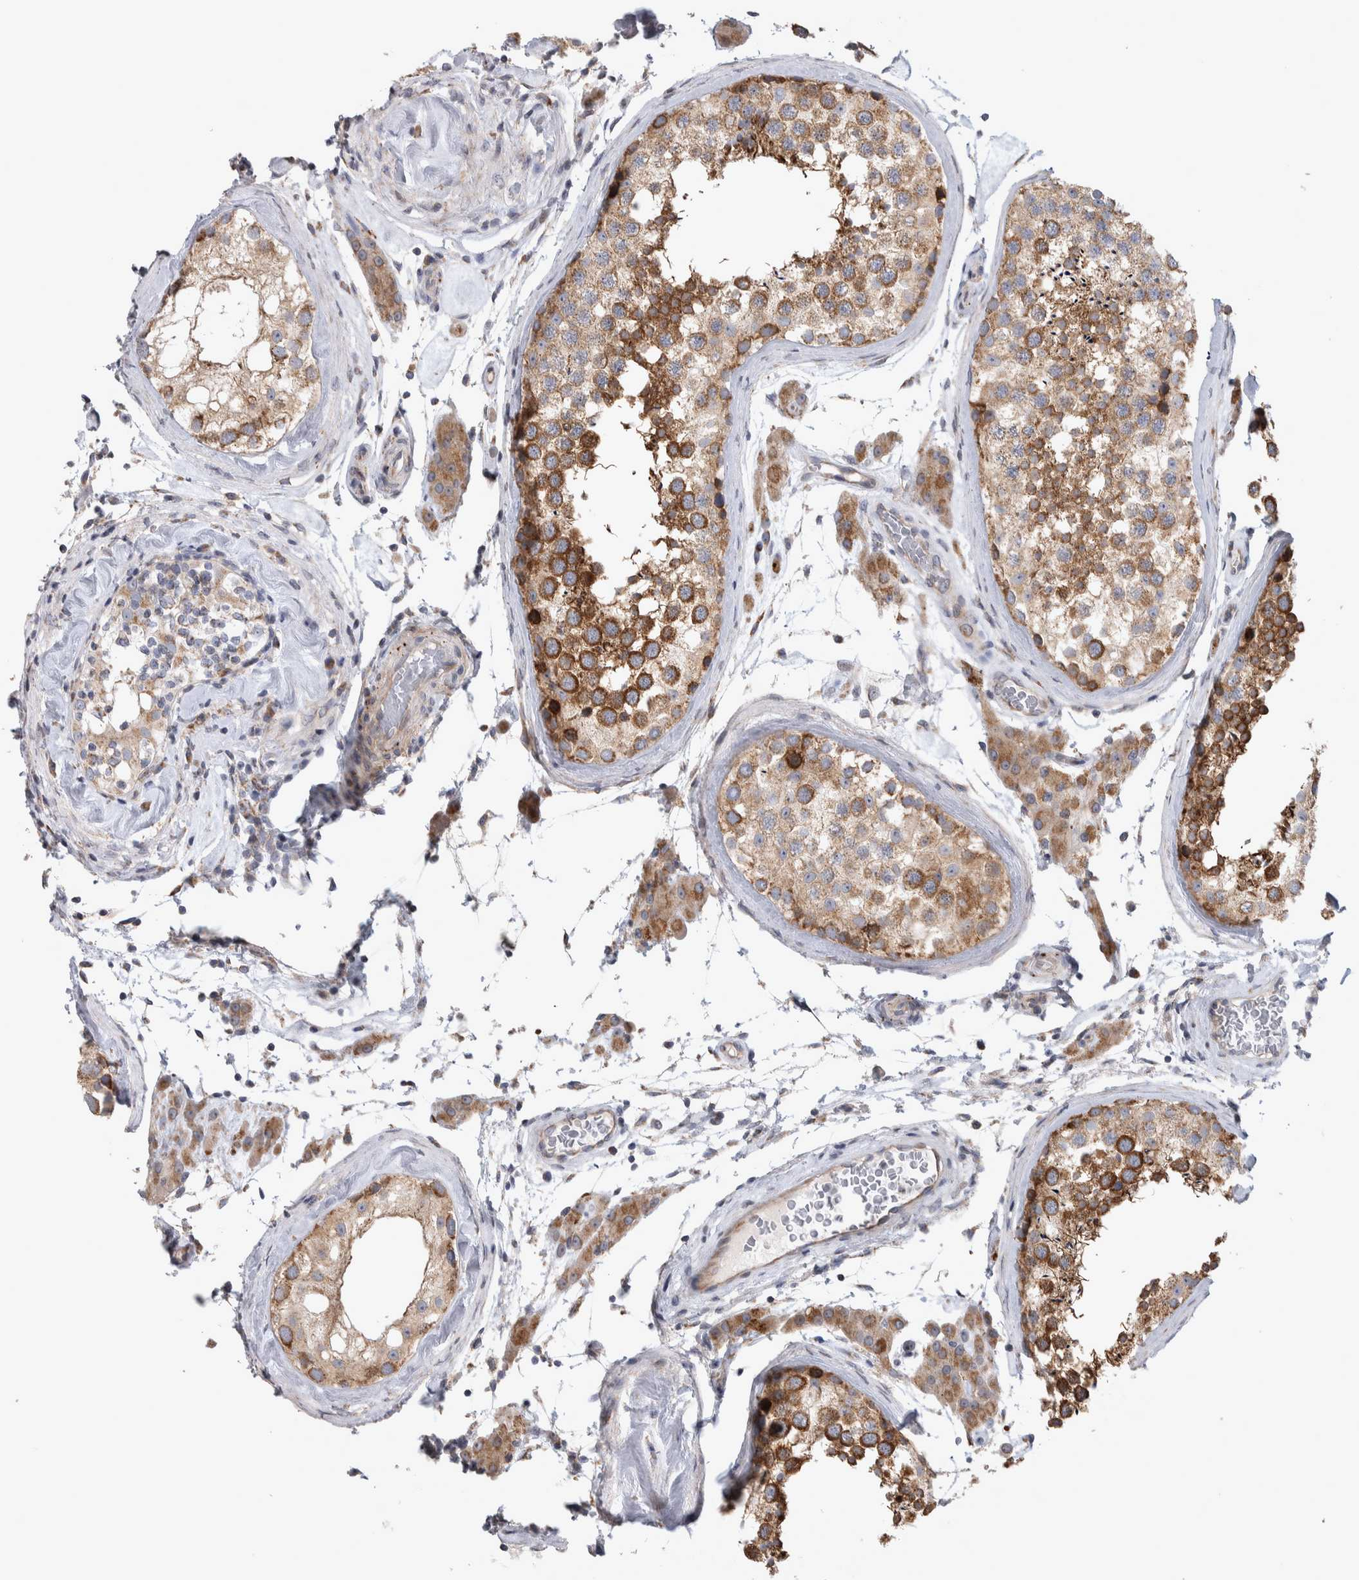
{"staining": {"intensity": "moderate", "quantity": ">75%", "location": "cytoplasmic/membranous"}, "tissue": "testis", "cell_type": "Cells in seminiferous ducts", "image_type": "normal", "snomed": [{"axis": "morphology", "description": "Normal tissue, NOS"}, {"axis": "topography", "description": "Testis"}], "caption": "The photomicrograph displays a brown stain indicating the presence of a protein in the cytoplasmic/membranous of cells in seminiferous ducts in testis. (DAB (3,3'-diaminobenzidine) IHC, brown staining for protein, blue staining for nuclei).", "gene": "SCO1", "patient": {"sex": "male", "age": 46}}